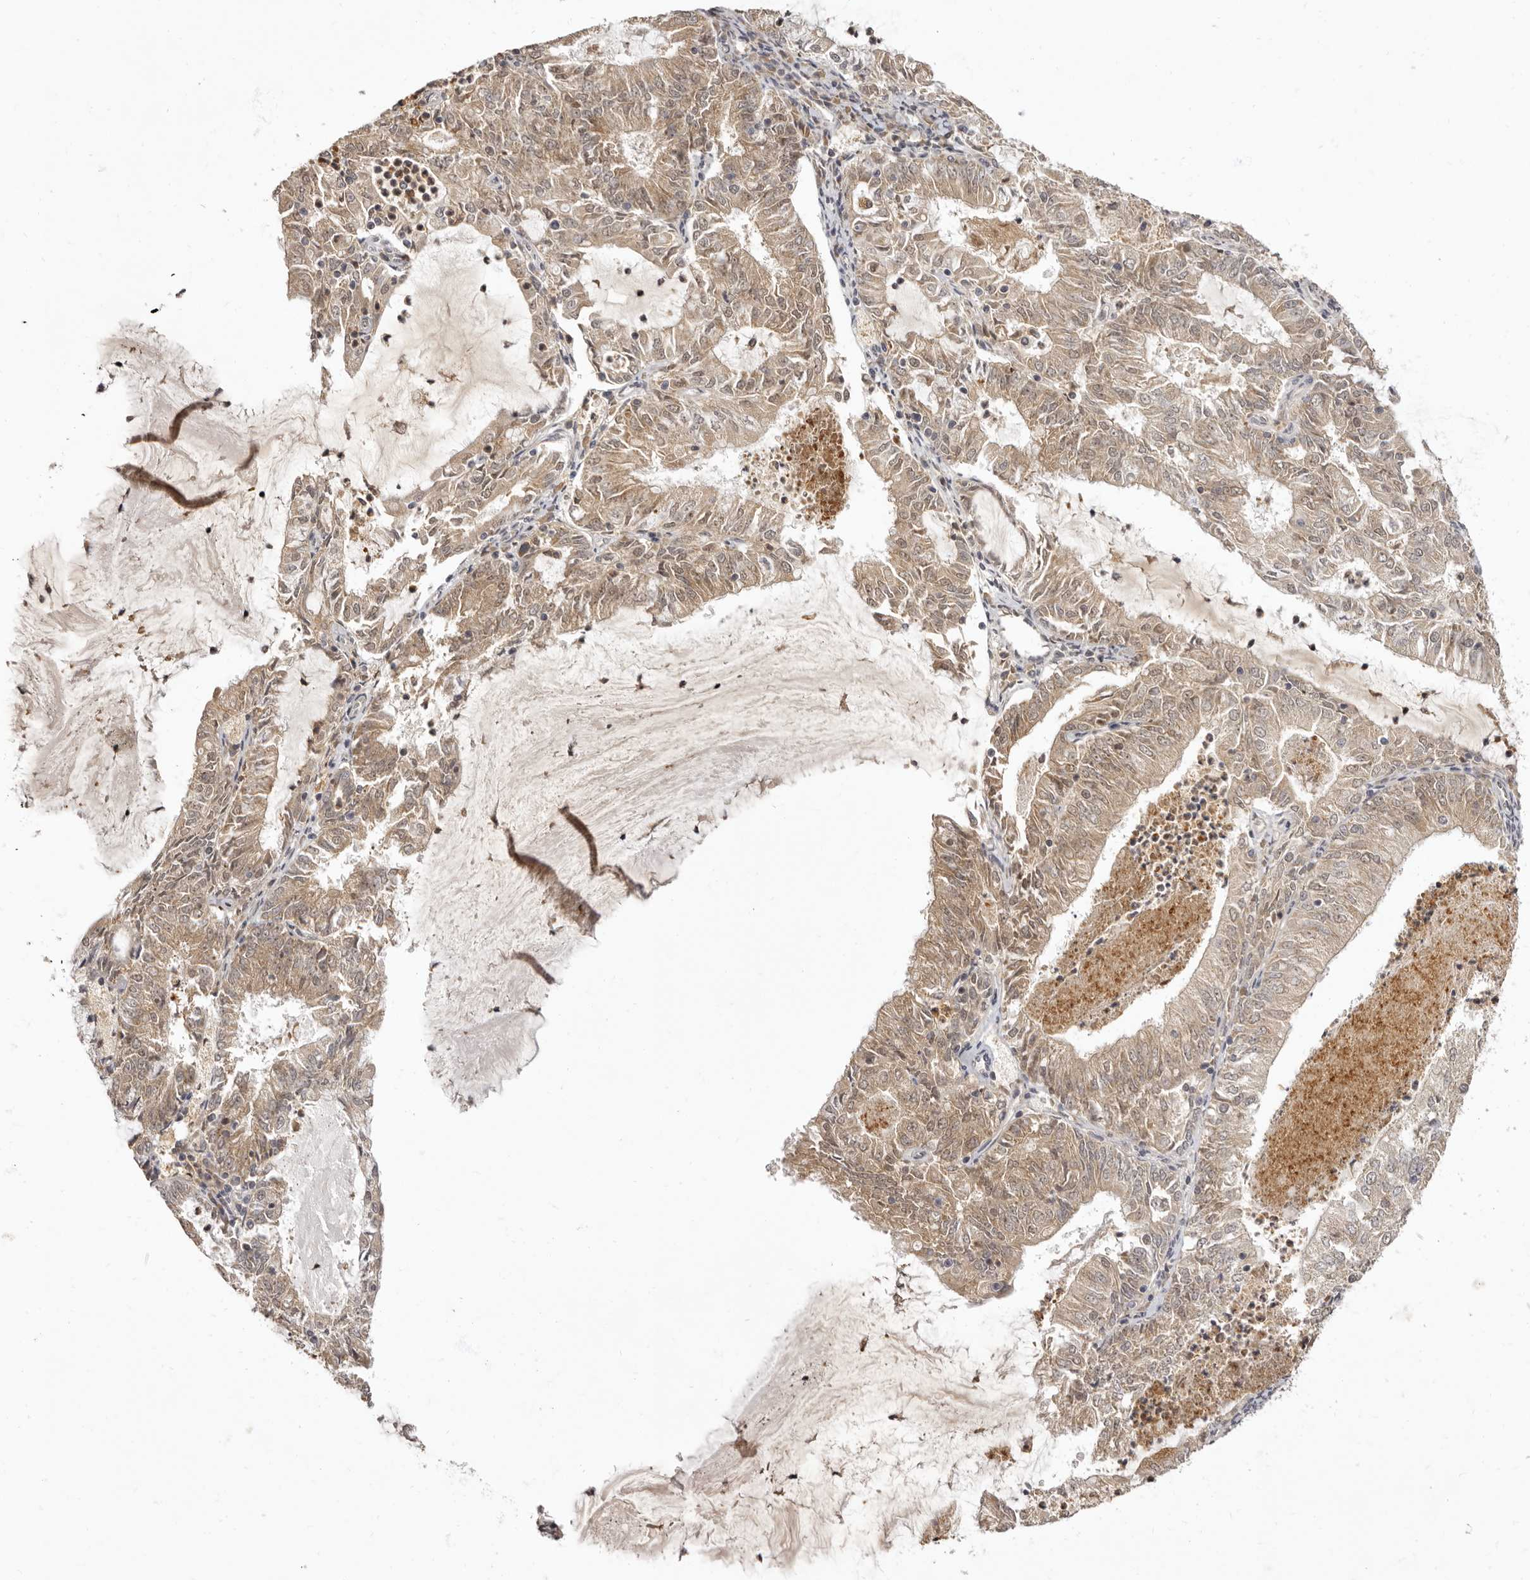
{"staining": {"intensity": "weak", "quantity": ">75%", "location": "cytoplasmic/membranous,nuclear"}, "tissue": "endometrial cancer", "cell_type": "Tumor cells", "image_type": "cancer", "snomed": [{"axis": "morphology", "description": "Adenocarcinoma, NOS"}, {"axis": "topography", "description": "Endometrium"}], "caption": "Endometrial adenocarcinoma stained with a brown dye exhibits weak cytoplasmic/membranous and nuclear positive expression in approximately >75% of tumor cells.", "gene": "ZNF326", "patient": {"sex": "female", "age": 57}}